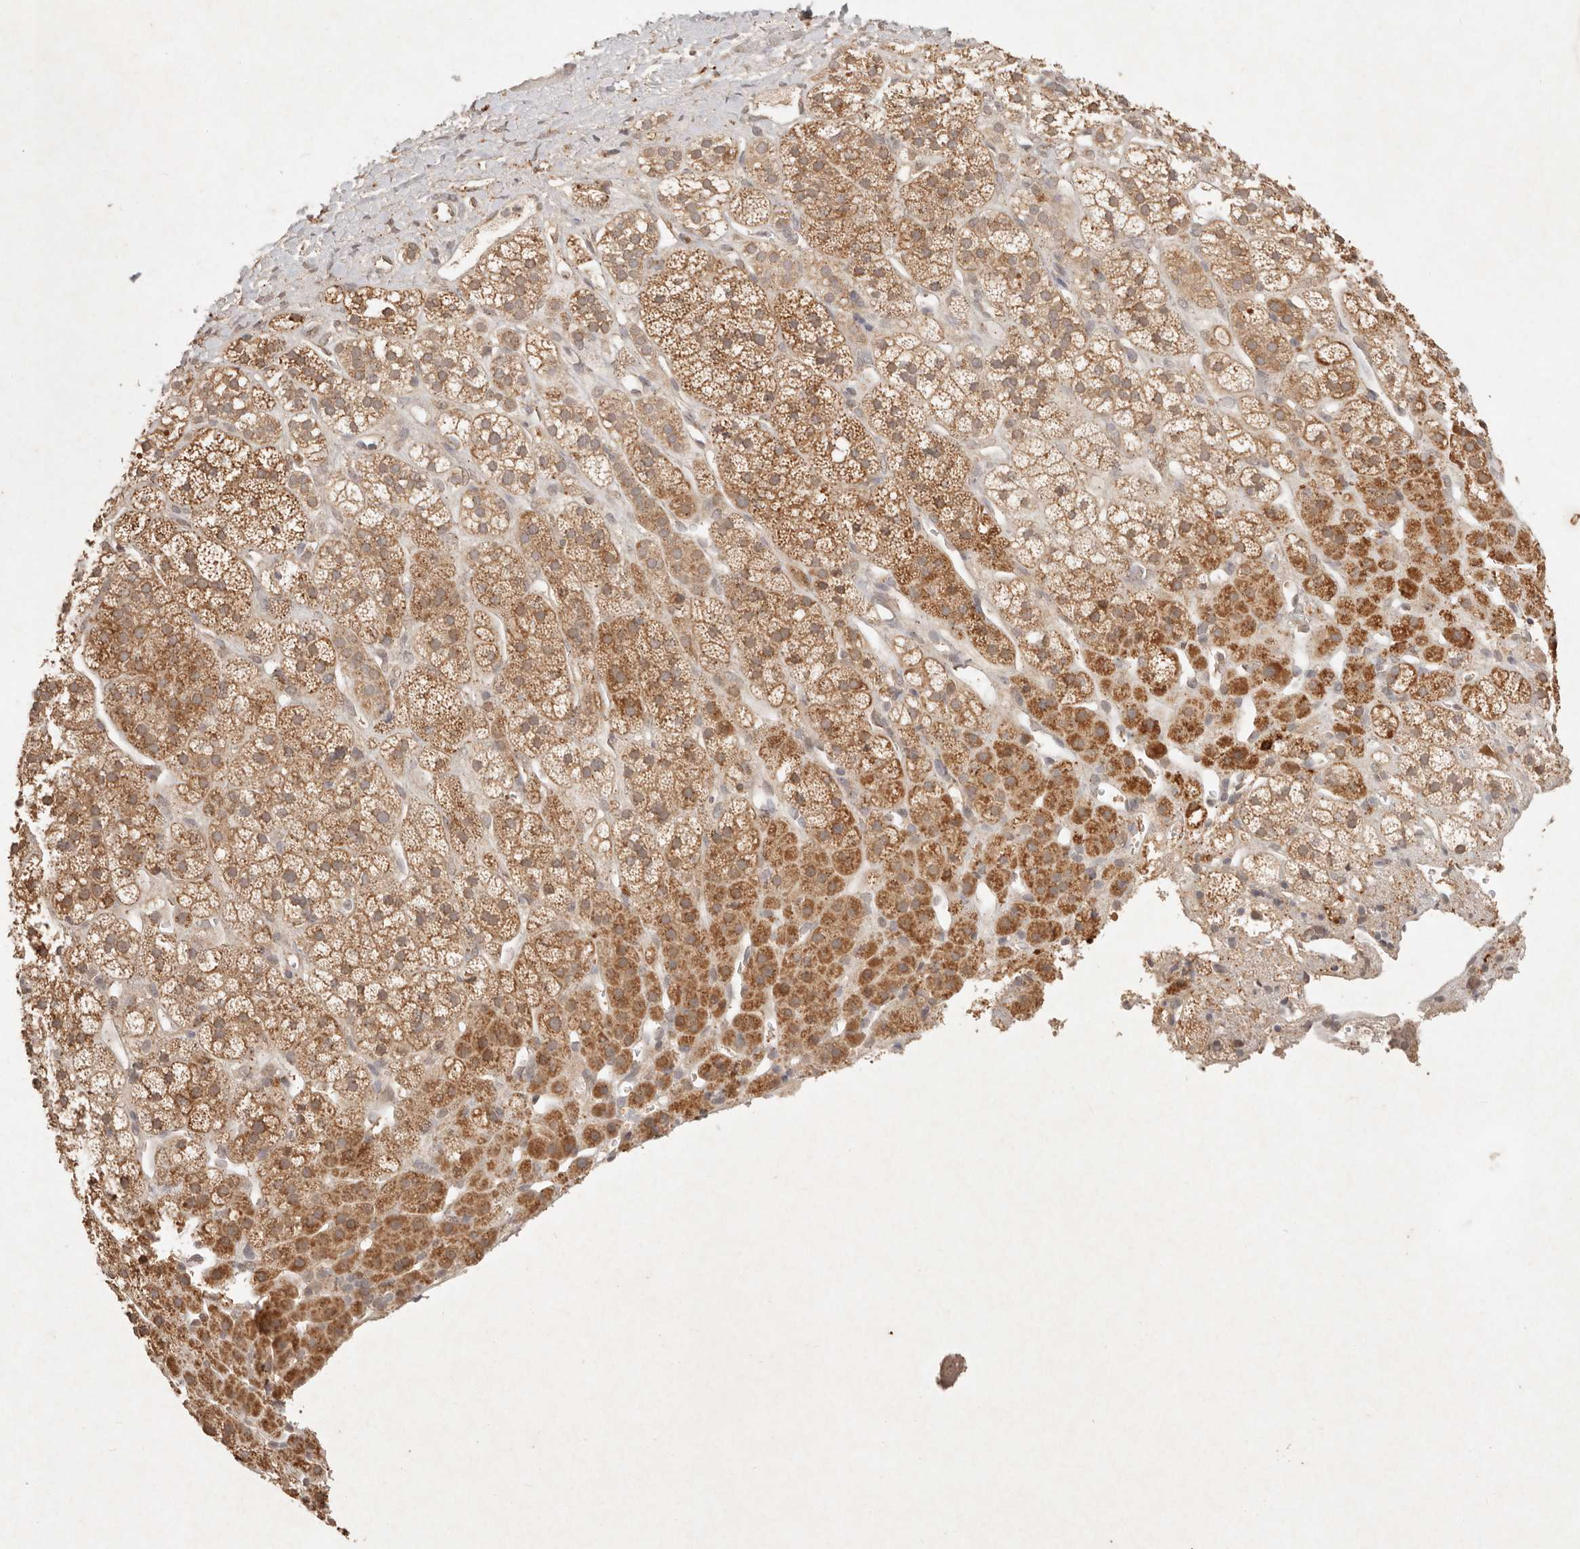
{"staining": {"intensity": "moderate", "quantity": ">75%", "location": "cytoplasmic/membranous"}, "tissue": "adrenal gland", "cell_type": "Glandular cells", "image_type": "normal", "snomed": [{"axis": "morphology", "description": "Normal tissue, NOS"}, {"axis": "topography", "description": "Adrenal gland"}], "caption": "IHC (DAB (3,3'-diaminobenzidine)) staining of normal adrenal gland exhibits moderate cytoplasmic/membranous protein staining in about >75% of glandular cells. (brown staining indicates protein expression, while blue staining denotes nuclei).", "gene": "LMO4", "patient": {"sex": "male", "age": 56}}